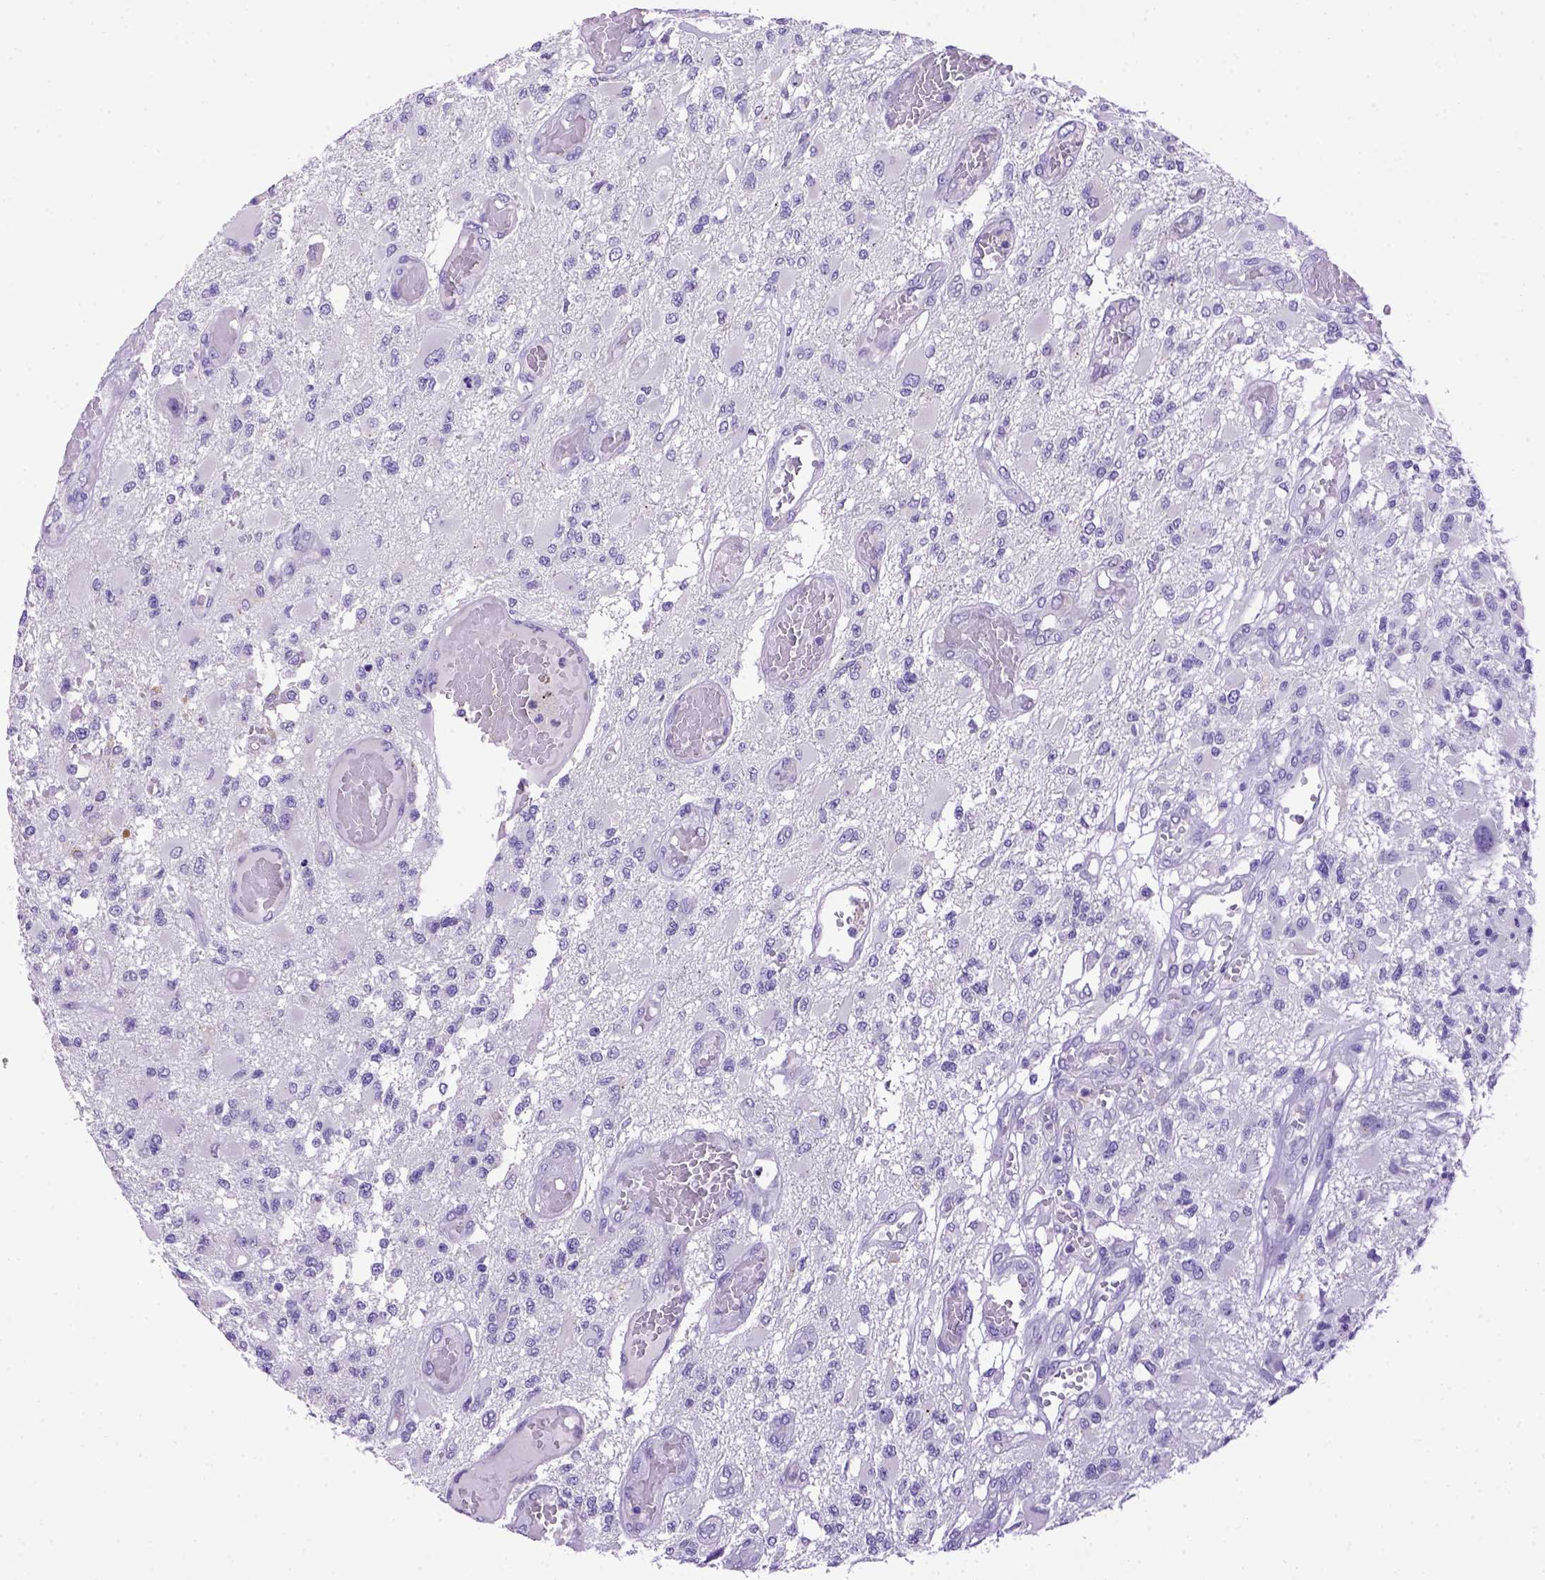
{"staining": {"intensity": "negative", "quantity": "none", "location": "none"}, "tissue": "glioma", "cell_type": "Tumor cells", "image_type": "cancer", "snomed": [{"axis": "morphology", "description": "Glioma, malignant, High grade"}, {"axis": "topography", "description": "Brain"}], "caption": "An immunohistochemistry (IHC) histopathology image of malignant glioma (high-grade) is shown. There is no staining in tumor cells of malignant glioma (high-grade).", "gene": "PTGES", "patient": {"sex": "female", "age": 63}}